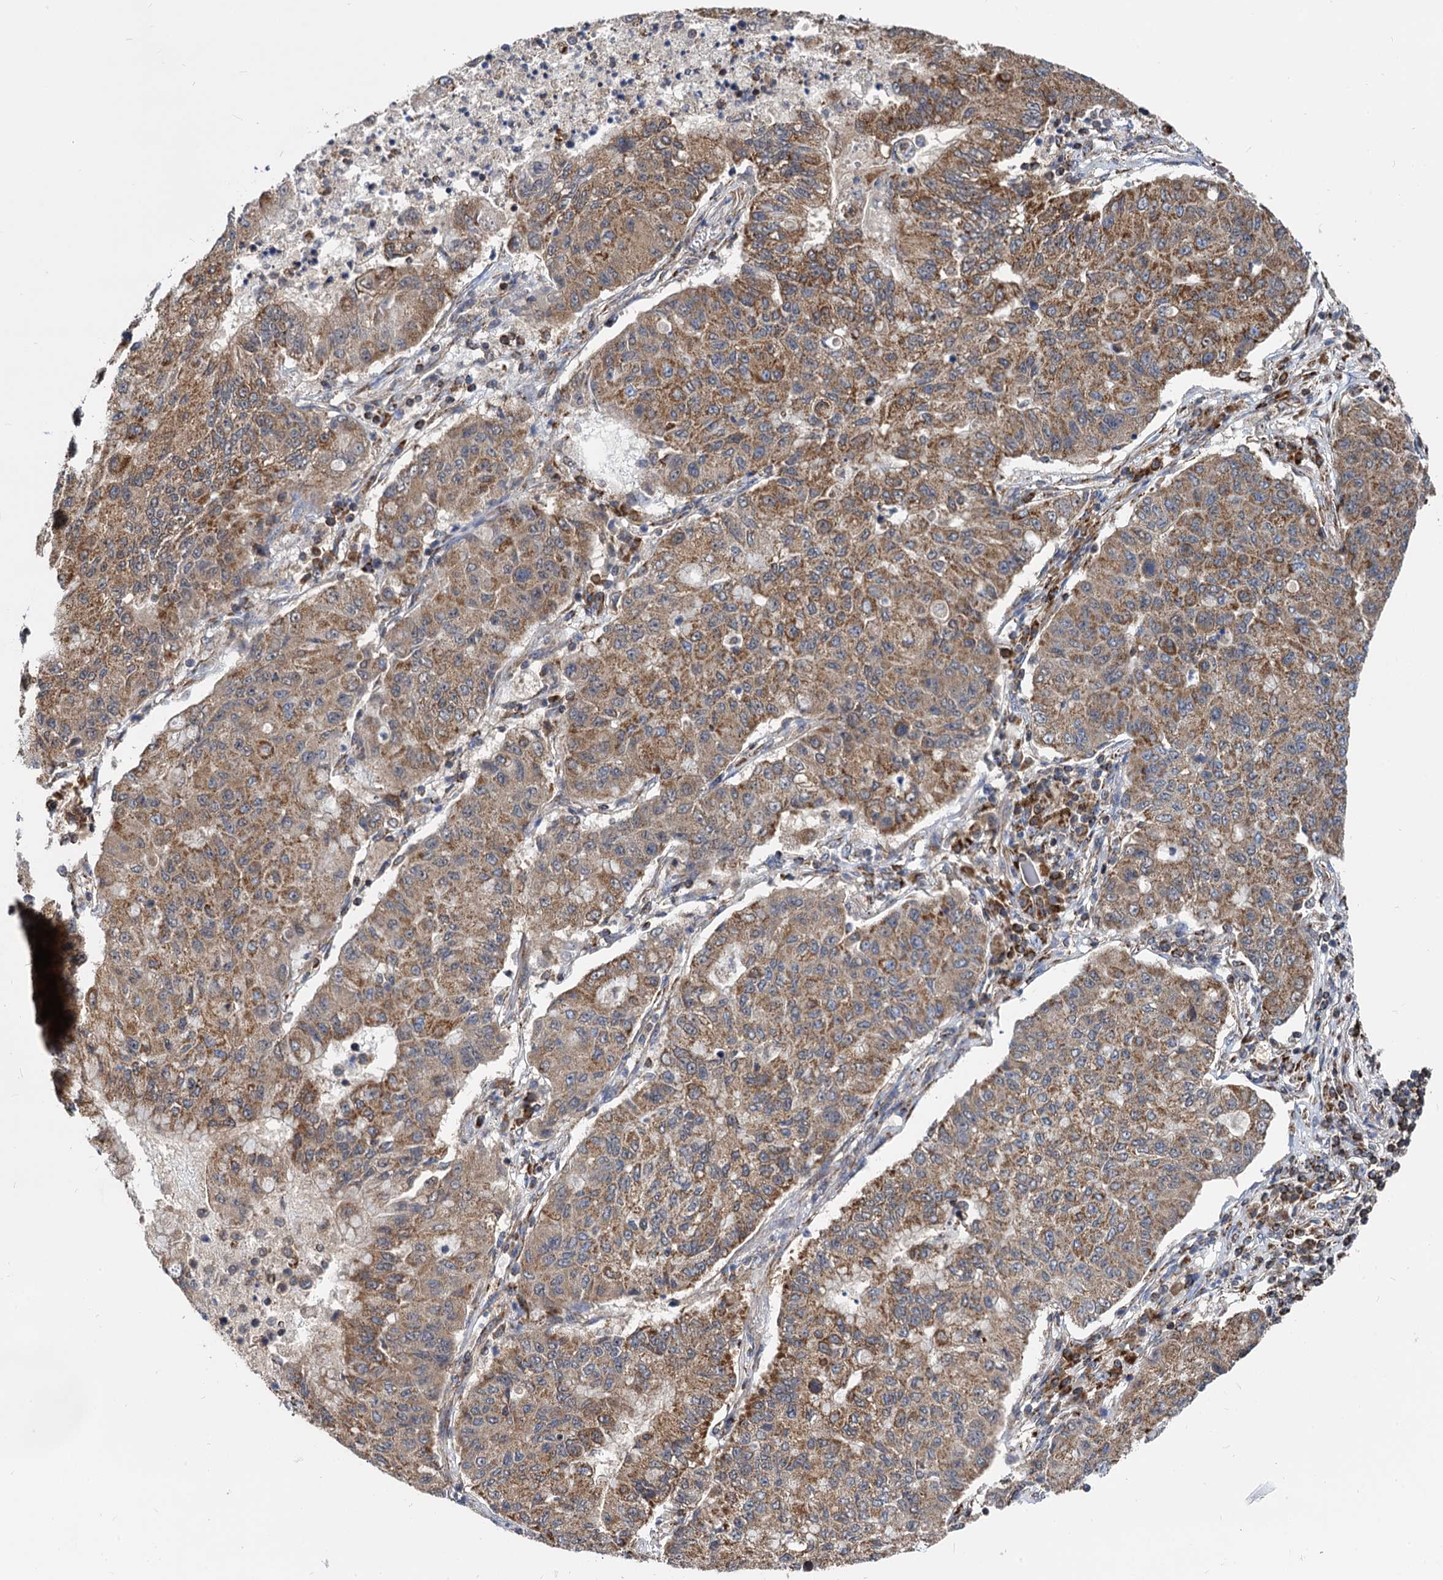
{"staining": {"intensity": "moderate", "quantity": ">75%", "location": "cytoplasmic/membranous"}, "tissue": "lung cancer", "cell_type": "Tumor cells", "image_type": "cancer", "snomed": [{"axis": "morphology", "description": "Squamous cell carcinoma, NOS"}, {"axis": "topography", "description": "Lung"}], "caption": "About >75% of tumor cells in human squamous cell carcinoma (lung) demonstrate moderate cytoplasmic/membranous protein staining as visualized by brown immunohistochemical staining.", "gene": "TIMM10", "patient": {"sex": "male", "age": 74}}